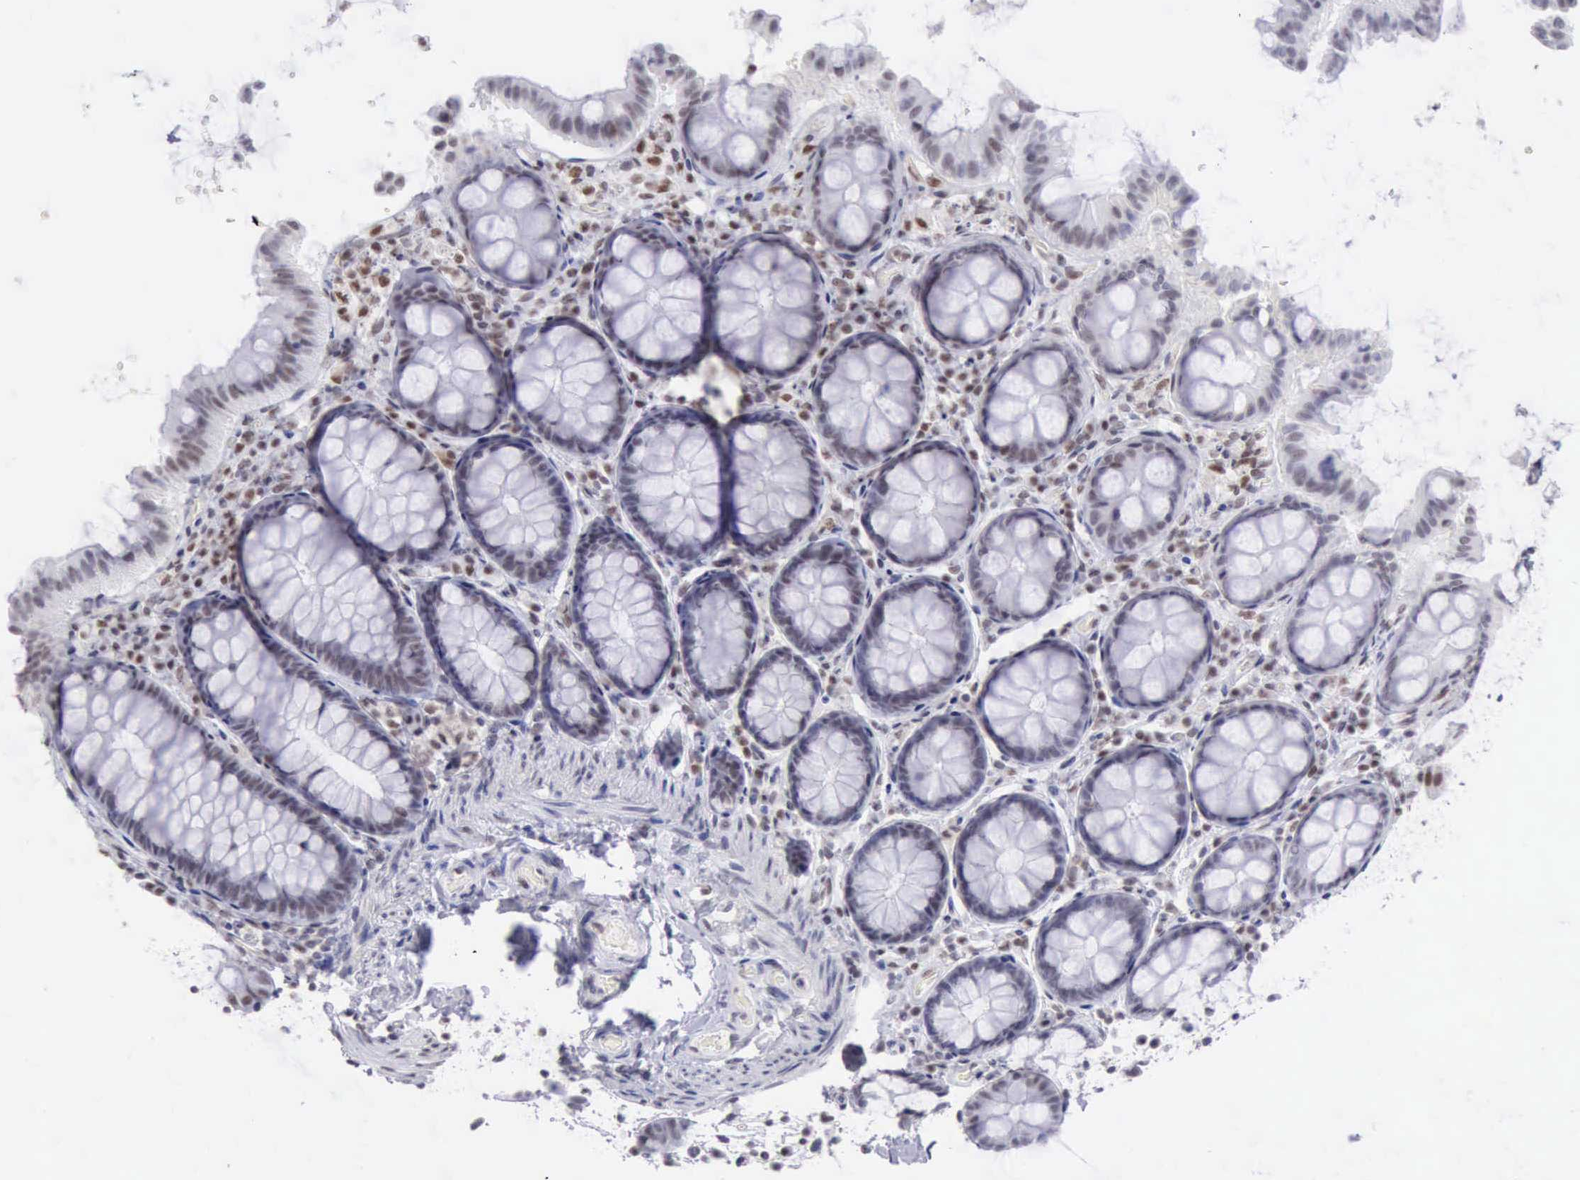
{"staining": {"intensity": "weak", "quantity": ">75%", "location": "nuclear"}, "tissue": "colon", "cell_type": "Endothelial cells", "image_type": "normal", "snomed": [{"axis": "morphology", "description": "Normal tissue, NOS"}, {"axis": "topography", "description": "Colon"}], "caption": "IHC staining of normal colon, which demonstrates low levels of weak nuclear positivity in approximately >75% of endothelial cells indicating weak nuclear protein positivity. The staining was performed using DAB (brown) for protein detection and nuclei were counterstained in hematoxylin (blue).", "gene": "ERCC4", "patient": {"sex": "female", "age": 61}}